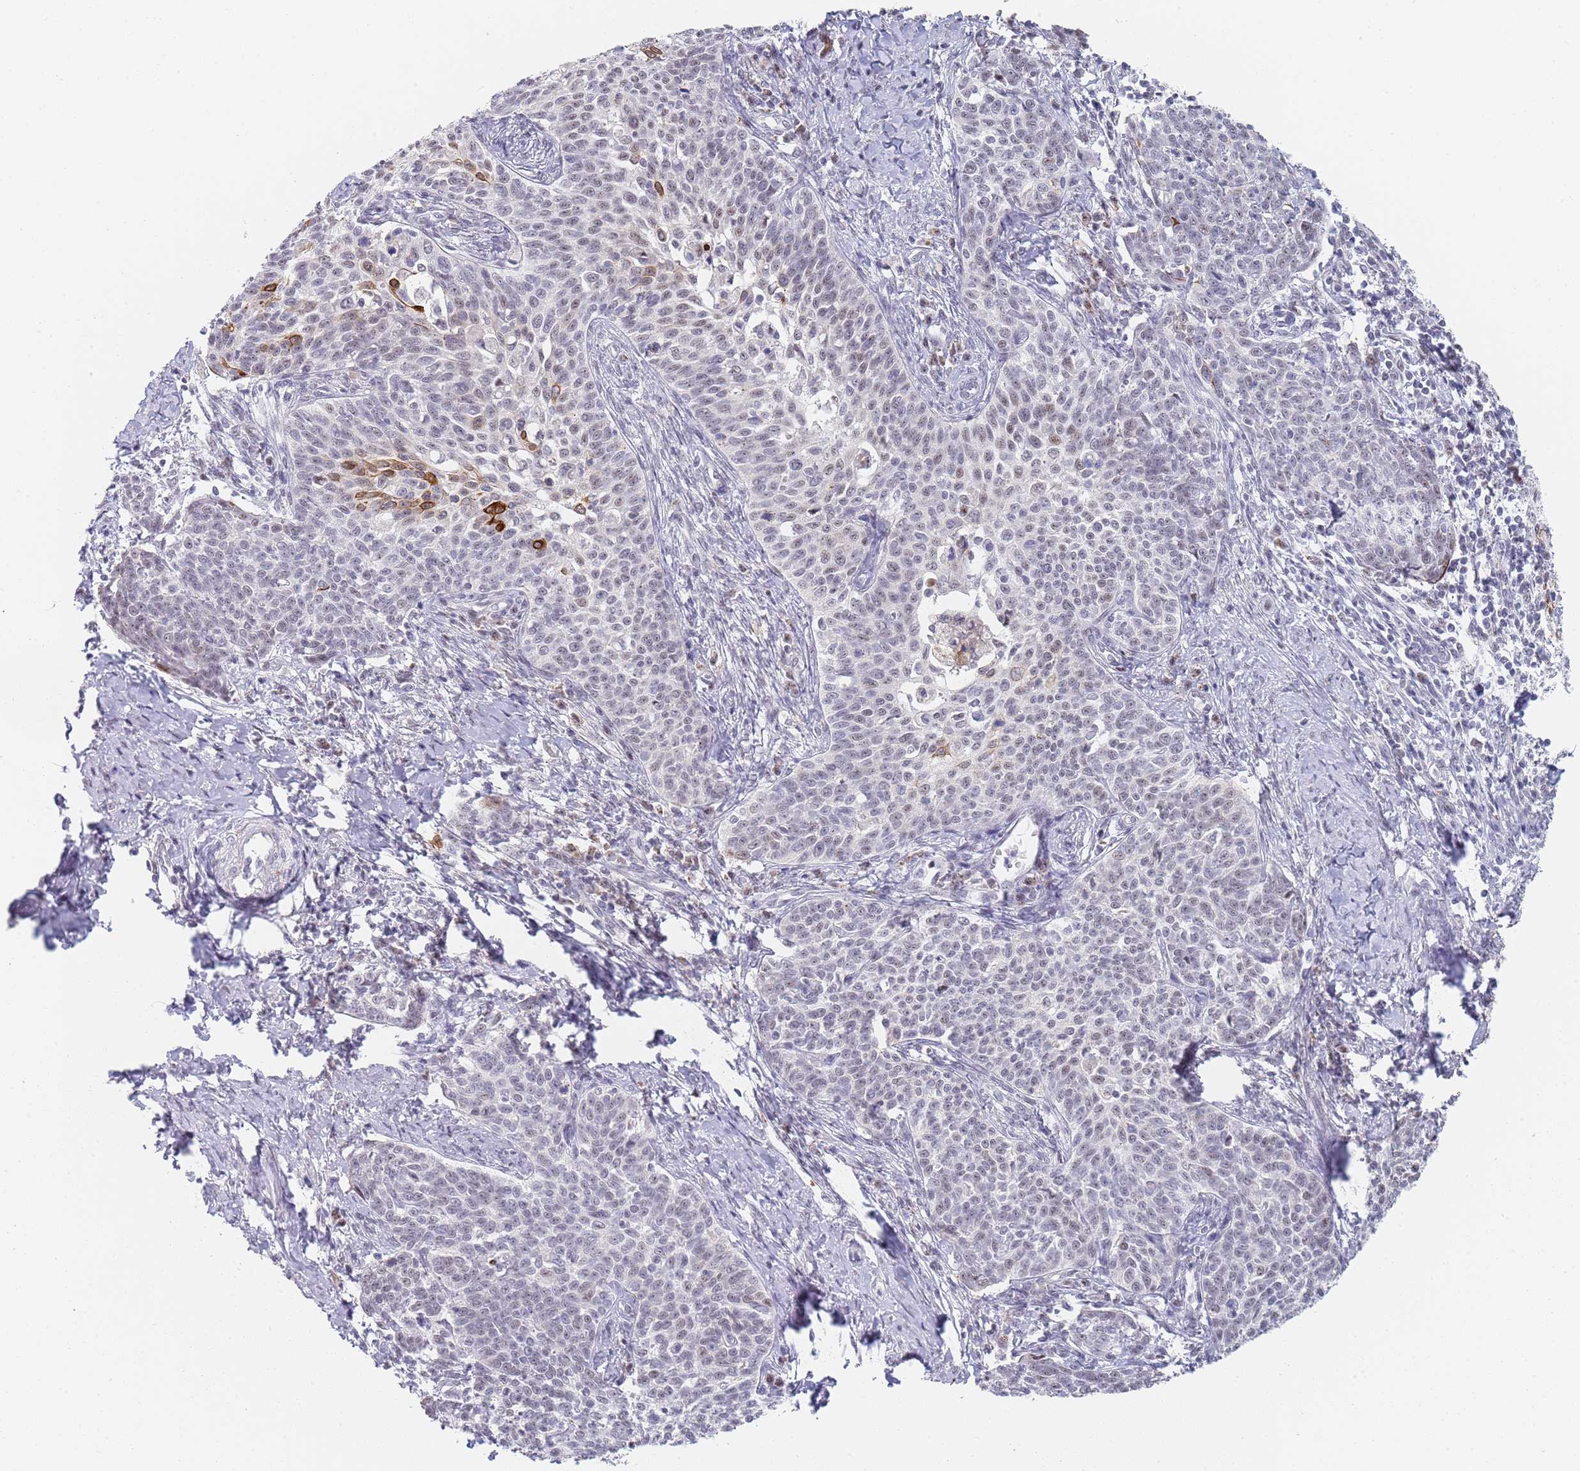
{"staining": {"intensity": "strong", "quantity": "<25%", "location": "cytoplasmic/membranous,nuclear"}, "tissue": "cervical cancer", "cell_type": "Tumor cells", "image_type": "cancer", "snomed": [{"axis": "morphology", "description": "Squamous cell carcinoma, NOS"}, {"axis": "topography", "description": "Cervix"}], "caption": "Human squamous cell carcinoma (cervical) stained with a protein marker reveals strong staining in tumor cells.", "gene": "PLCL2", "patient": {"sex": "female", "age": 39}}